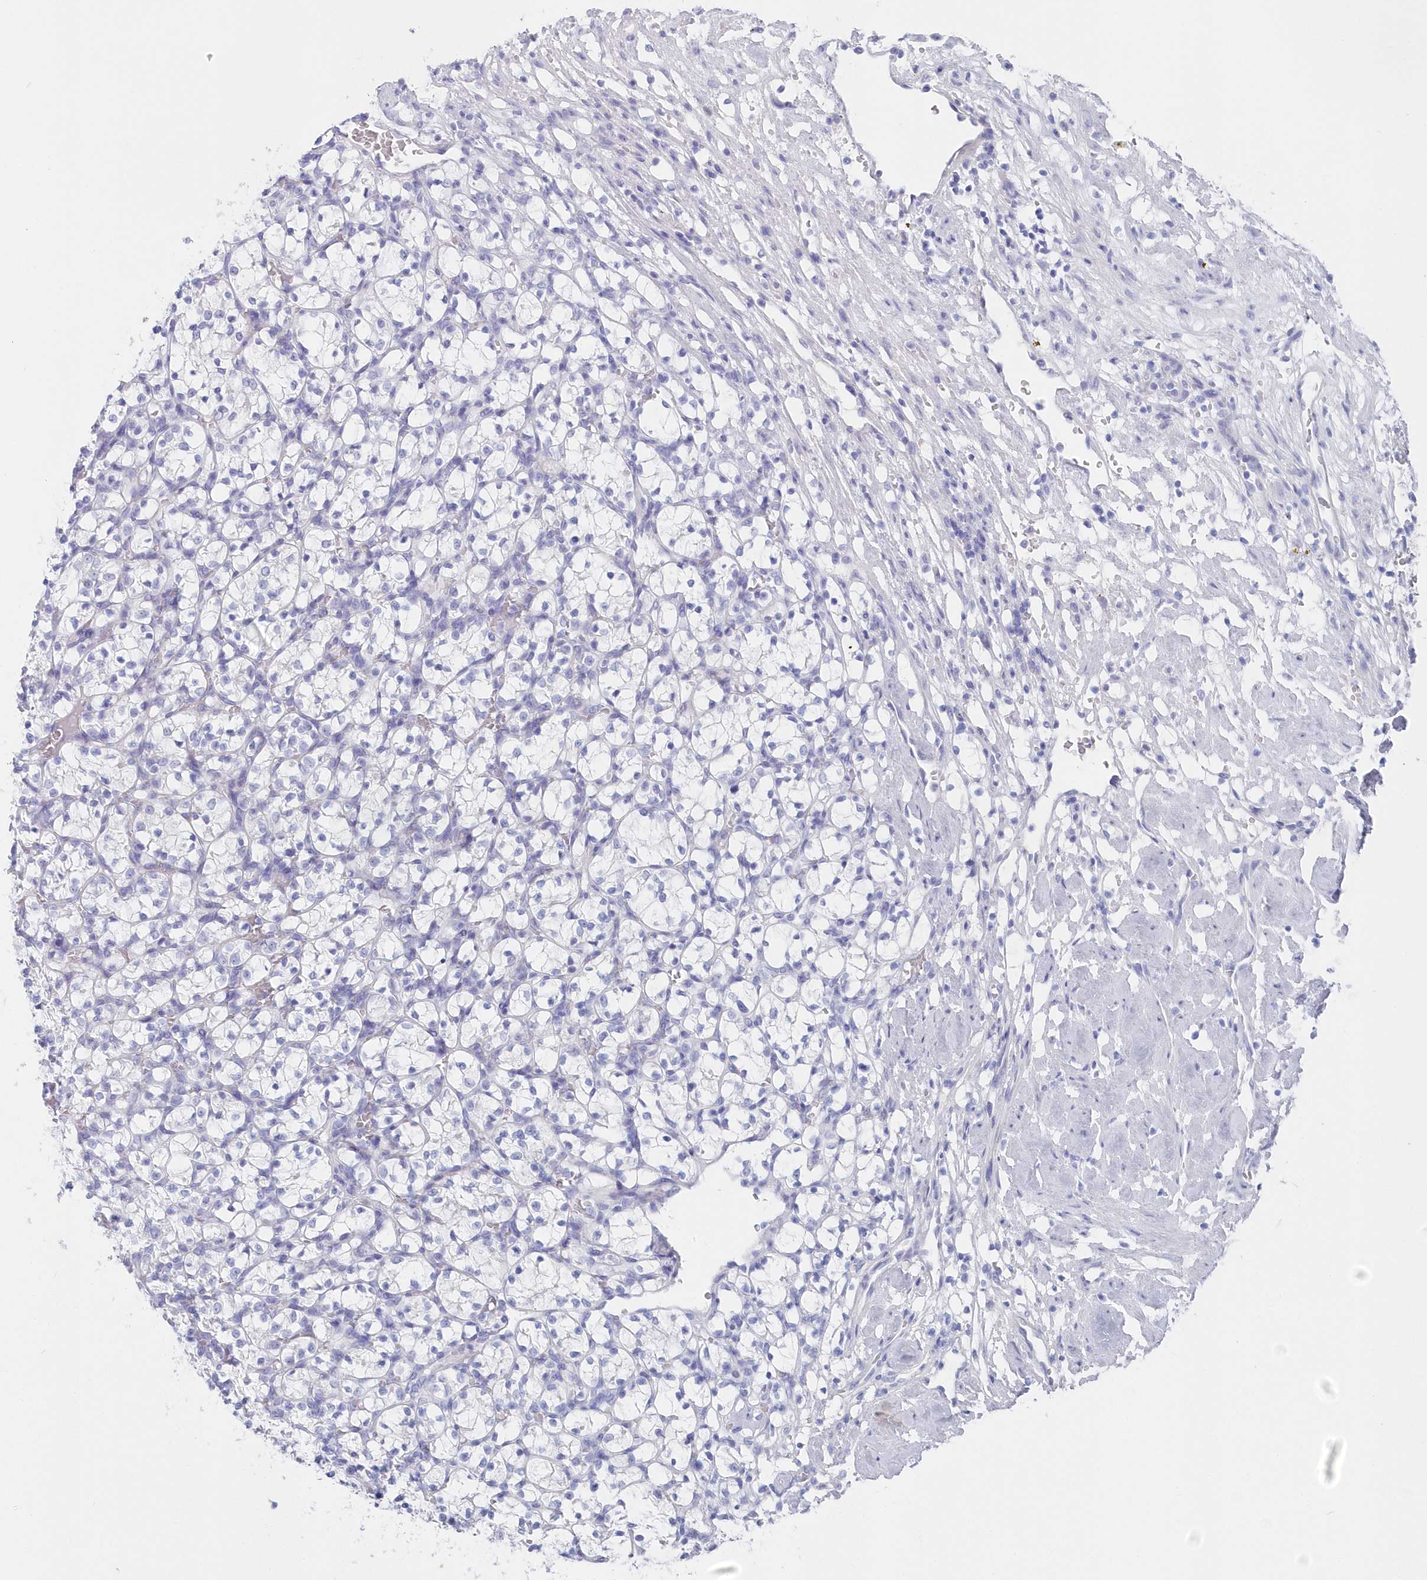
{"staining": {"intensity": "negative", "quantity": "none", "location": "none"}, "tissue": "renal cancer", "cell_type": "Tumor cells", "image_type": "cancer", "snomed": [{"axis": "morphology", "description": "Adenocarcinoma, NOS"}, {"axis": "topography", "description": "Kidney"}], "caption": "Protein analysis of renal cancer reveals no significant positivity in tumor cells.", "gene": "CSNK1G2", "patient": {"sex": "female", "age": 69}}